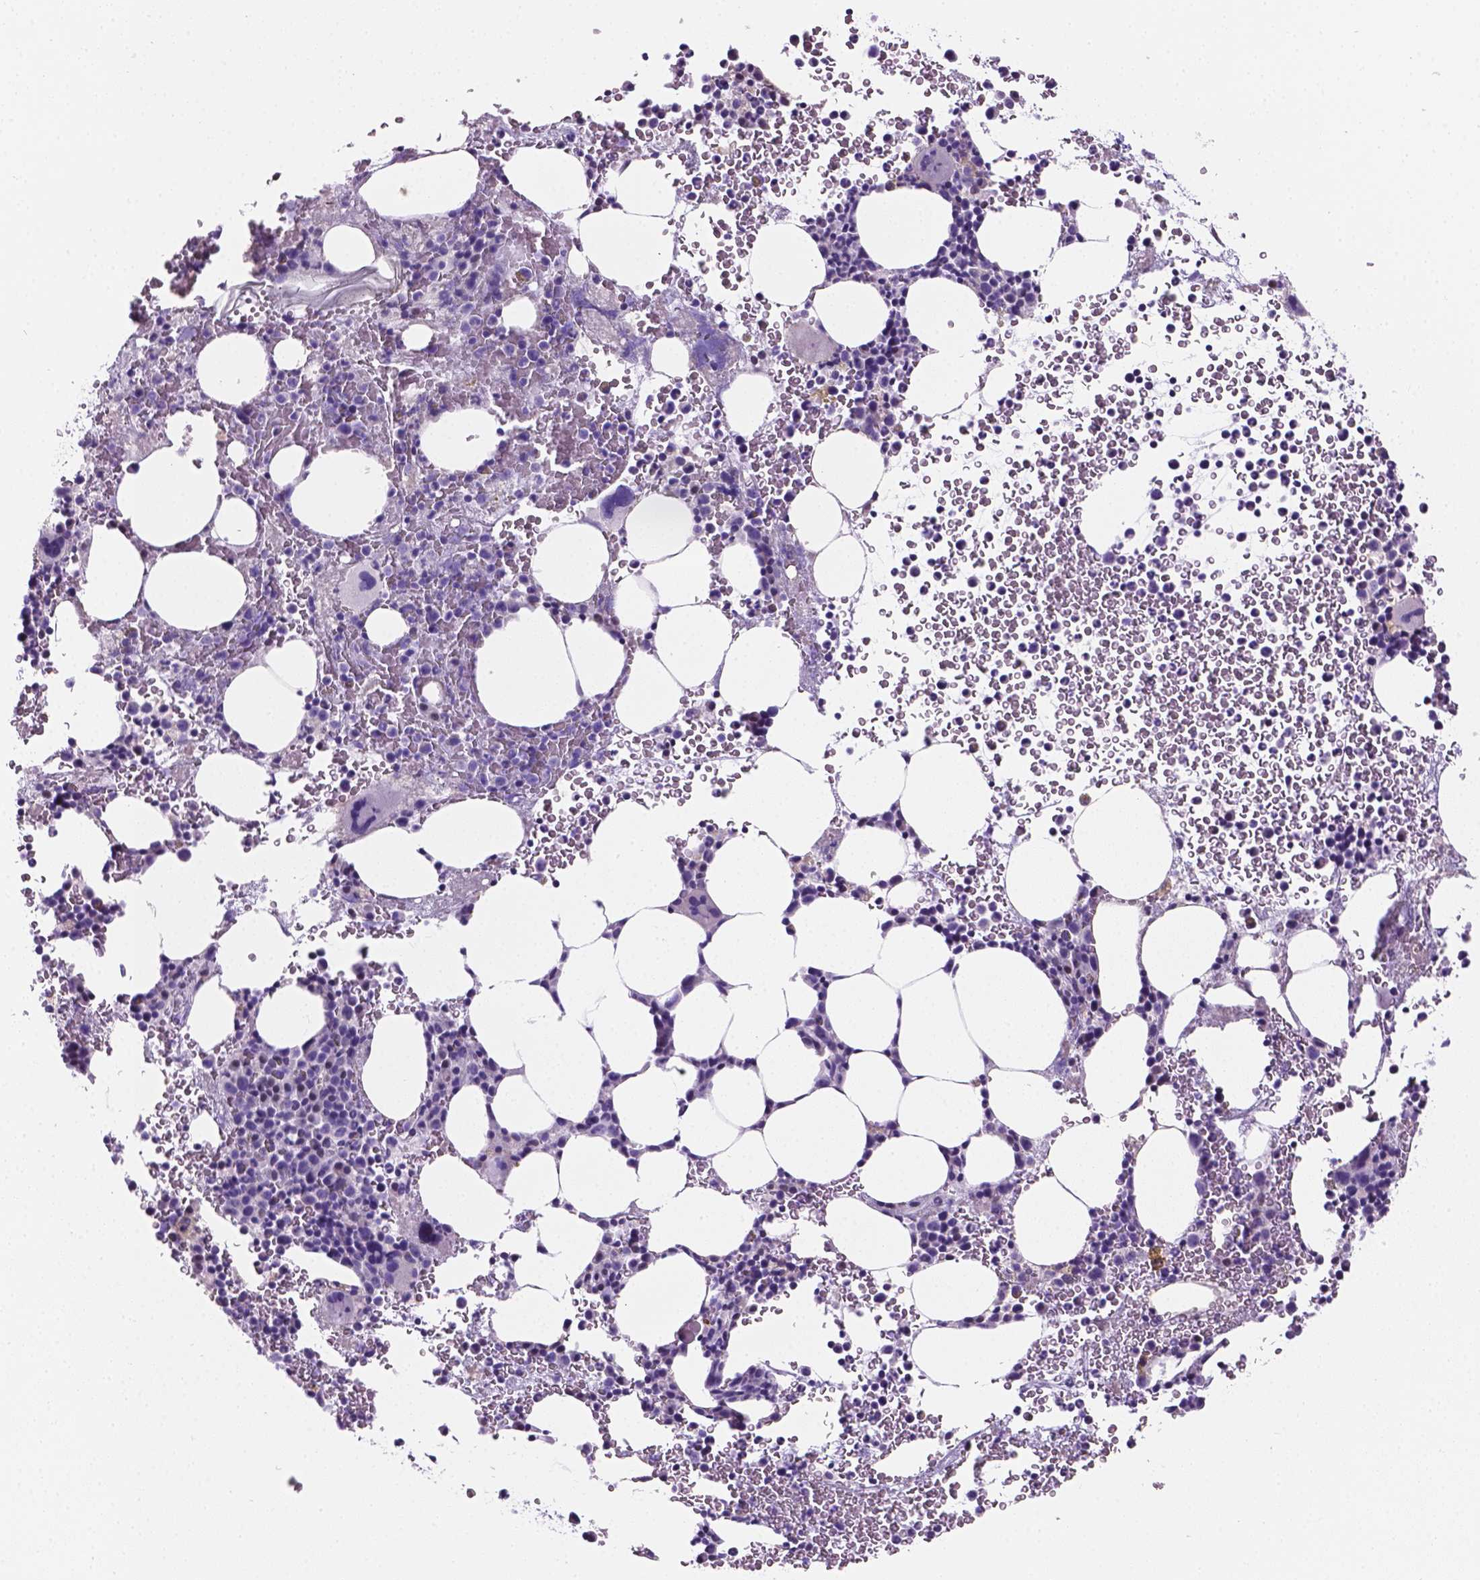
{"staining": {"intensity": "negative", "quantity": "none", "location": "none"}, "tissue": "bone marrow", "cell_type": "Hematopoietic cells", "image_type": "normal", "snomed": [{"axis": "morphology", "description": "Normal tissue, NOS"}, {"axis": "topography", "description": "Bone marrow"}], "caption": "High power microscopy image of an immunohistochemistry (IHC) histopathology image of unremarkable bone marrow, revealing no significant positivity in hematopoietic cells.", "gene": "TMEM210", "patient": {"sex": "female", "age": 56}}